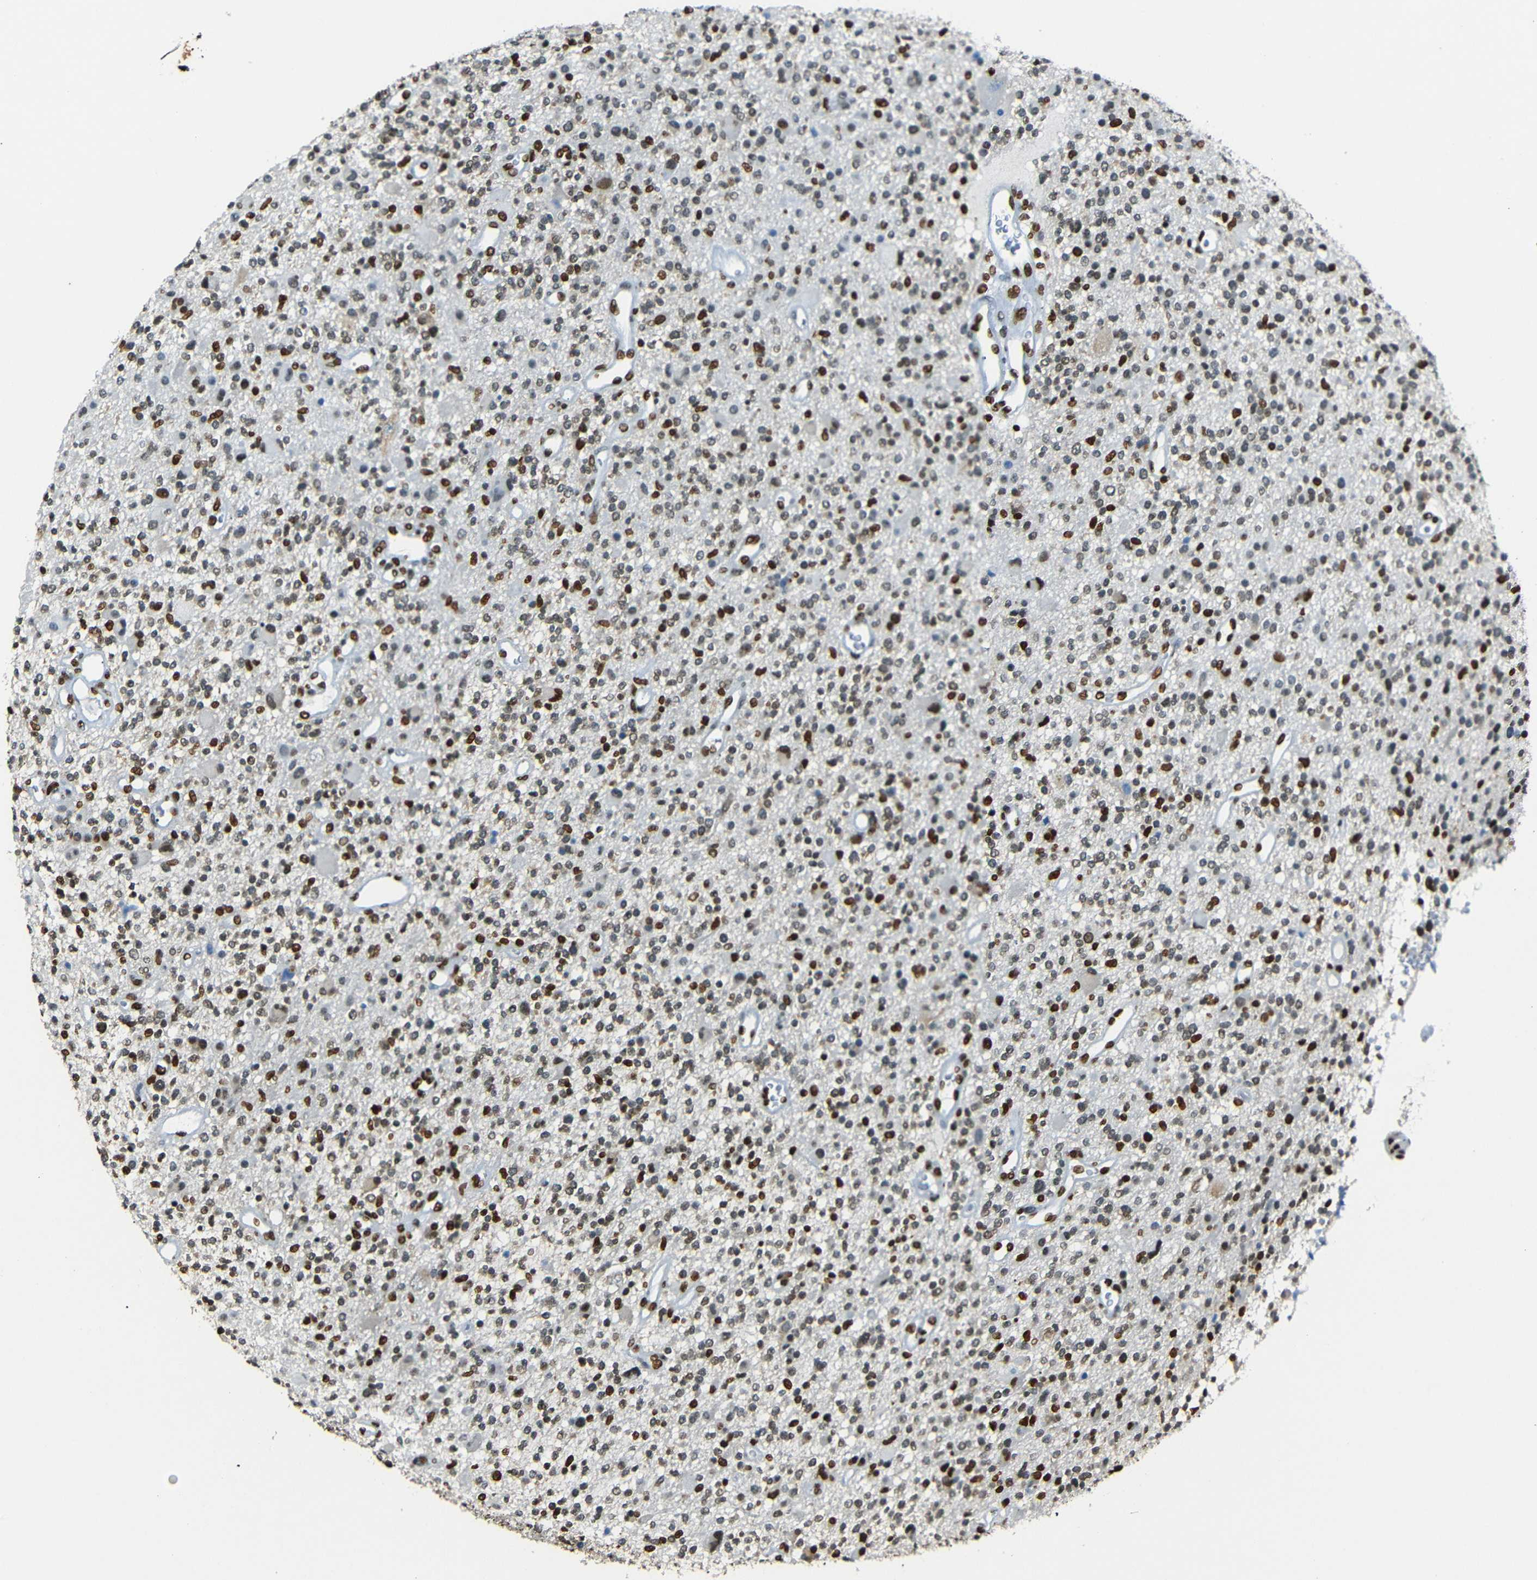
{"staining": {"intensity": "strong", "quantity": "25%-75%", "location": "nuclear"}, "tissue": "glioma", "cell_type": "Tumor cells", "image_type": "cancer", "snomed": [{"axis": "morphology", "description": "Glioma, malignant, High grade"}, {"axis": "topography", "description": "Brain"}], "caption": "Brown immunohistochemical staining in malignant glioma (high-grade) reveals strong nuclear expression in about 25%-75% of tumor cells.", "gene": "HMGN1", "patient": {"sex": "male", "age": 48}}